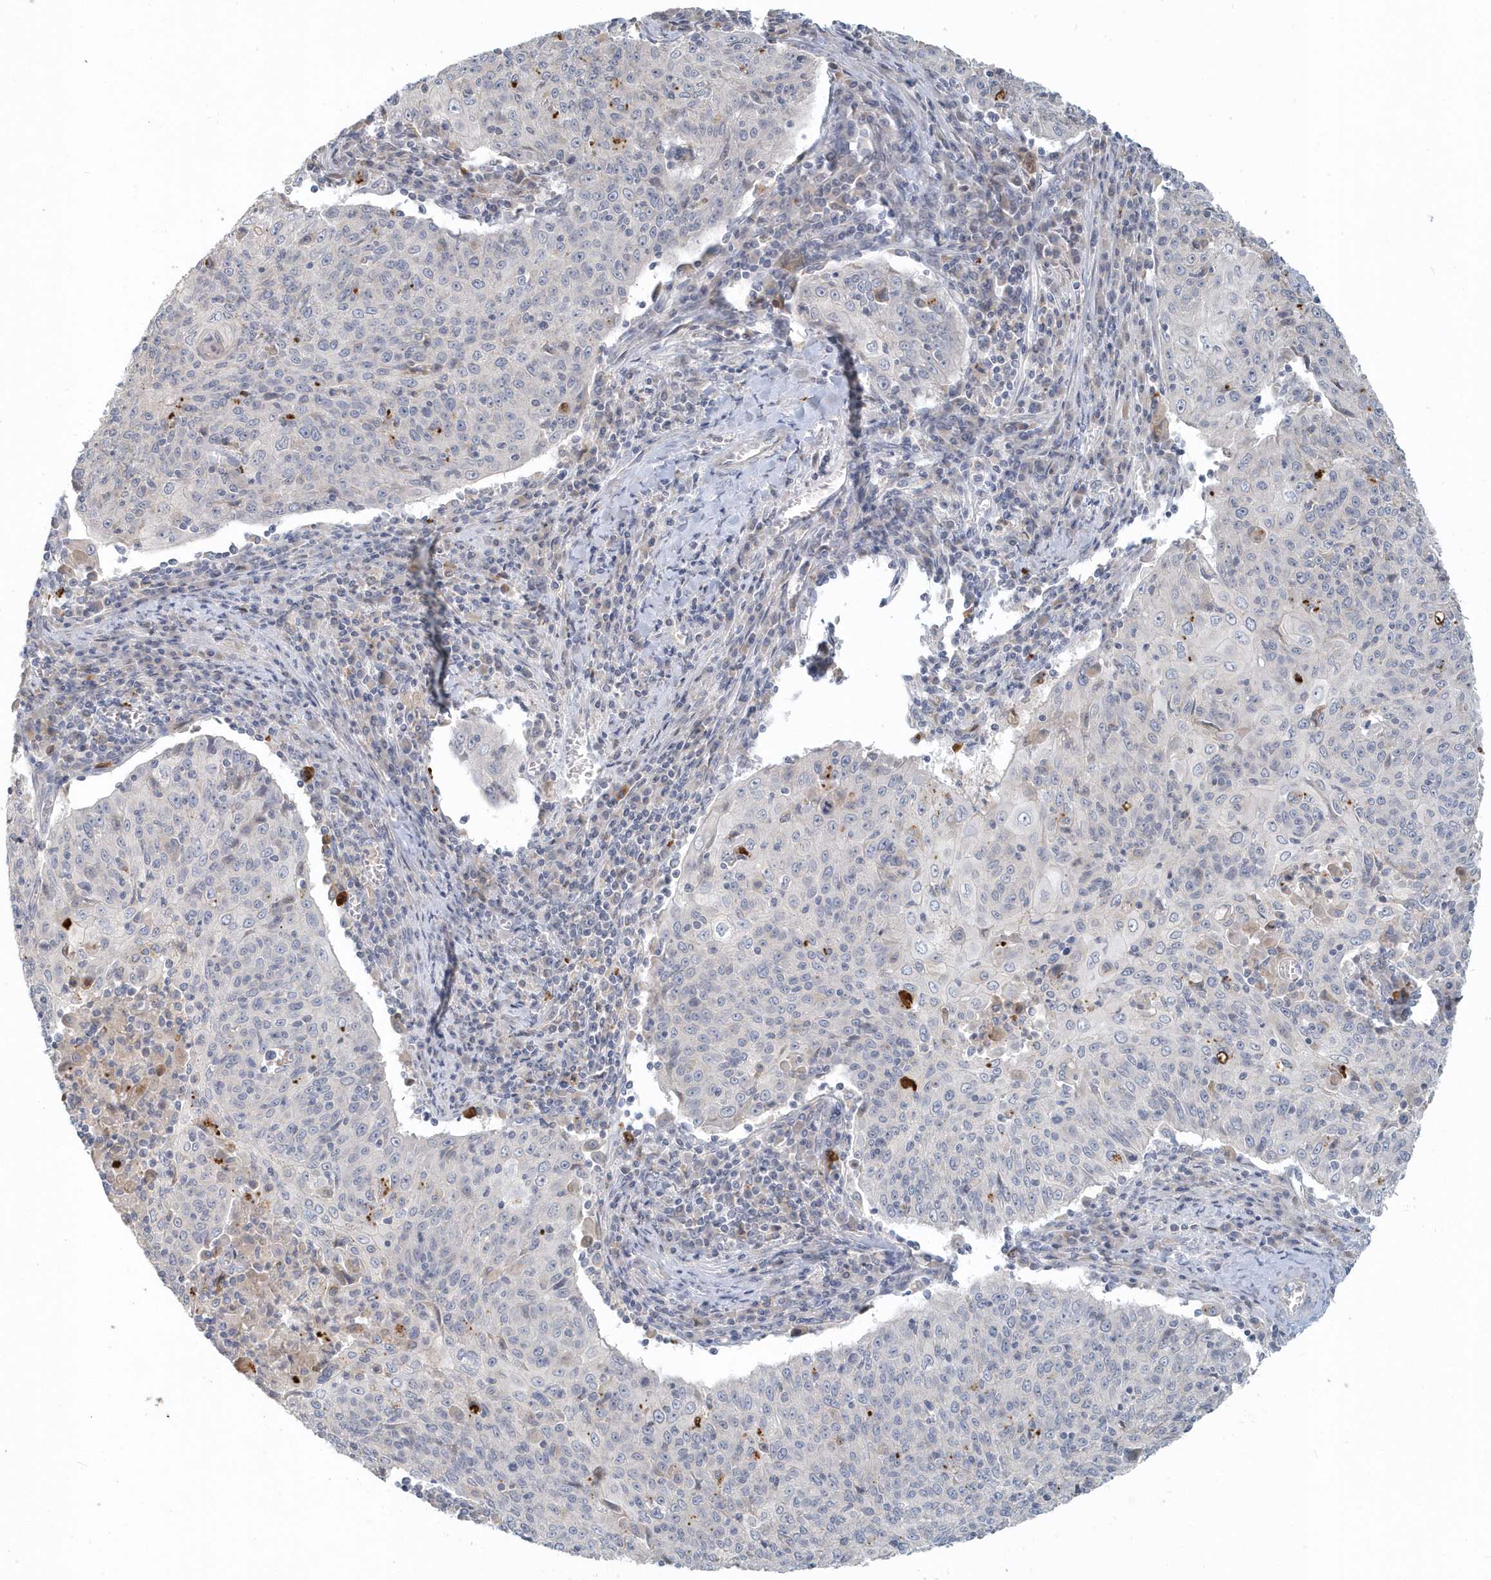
{"staining": {"intensity": "negative", "quantity": "none", "location": "none"}, "tissue": "cervical cancer", "cell_type": "Tumor cells", "image_type": "cancer", "snomed": [{"axis": "morphology", "description": "Squamous cell carcinoma, NOS"}, {"axis": "topography", "description": "Cervix"}], "caption": "Immunohistochemistry histopathology image of neoplastic tissue: human cervical cancer stained with DAB exhibits no significant protein staining in tumor cells.", "gene": "NAPB", "patient": {"sex": "female", "age": 48}}